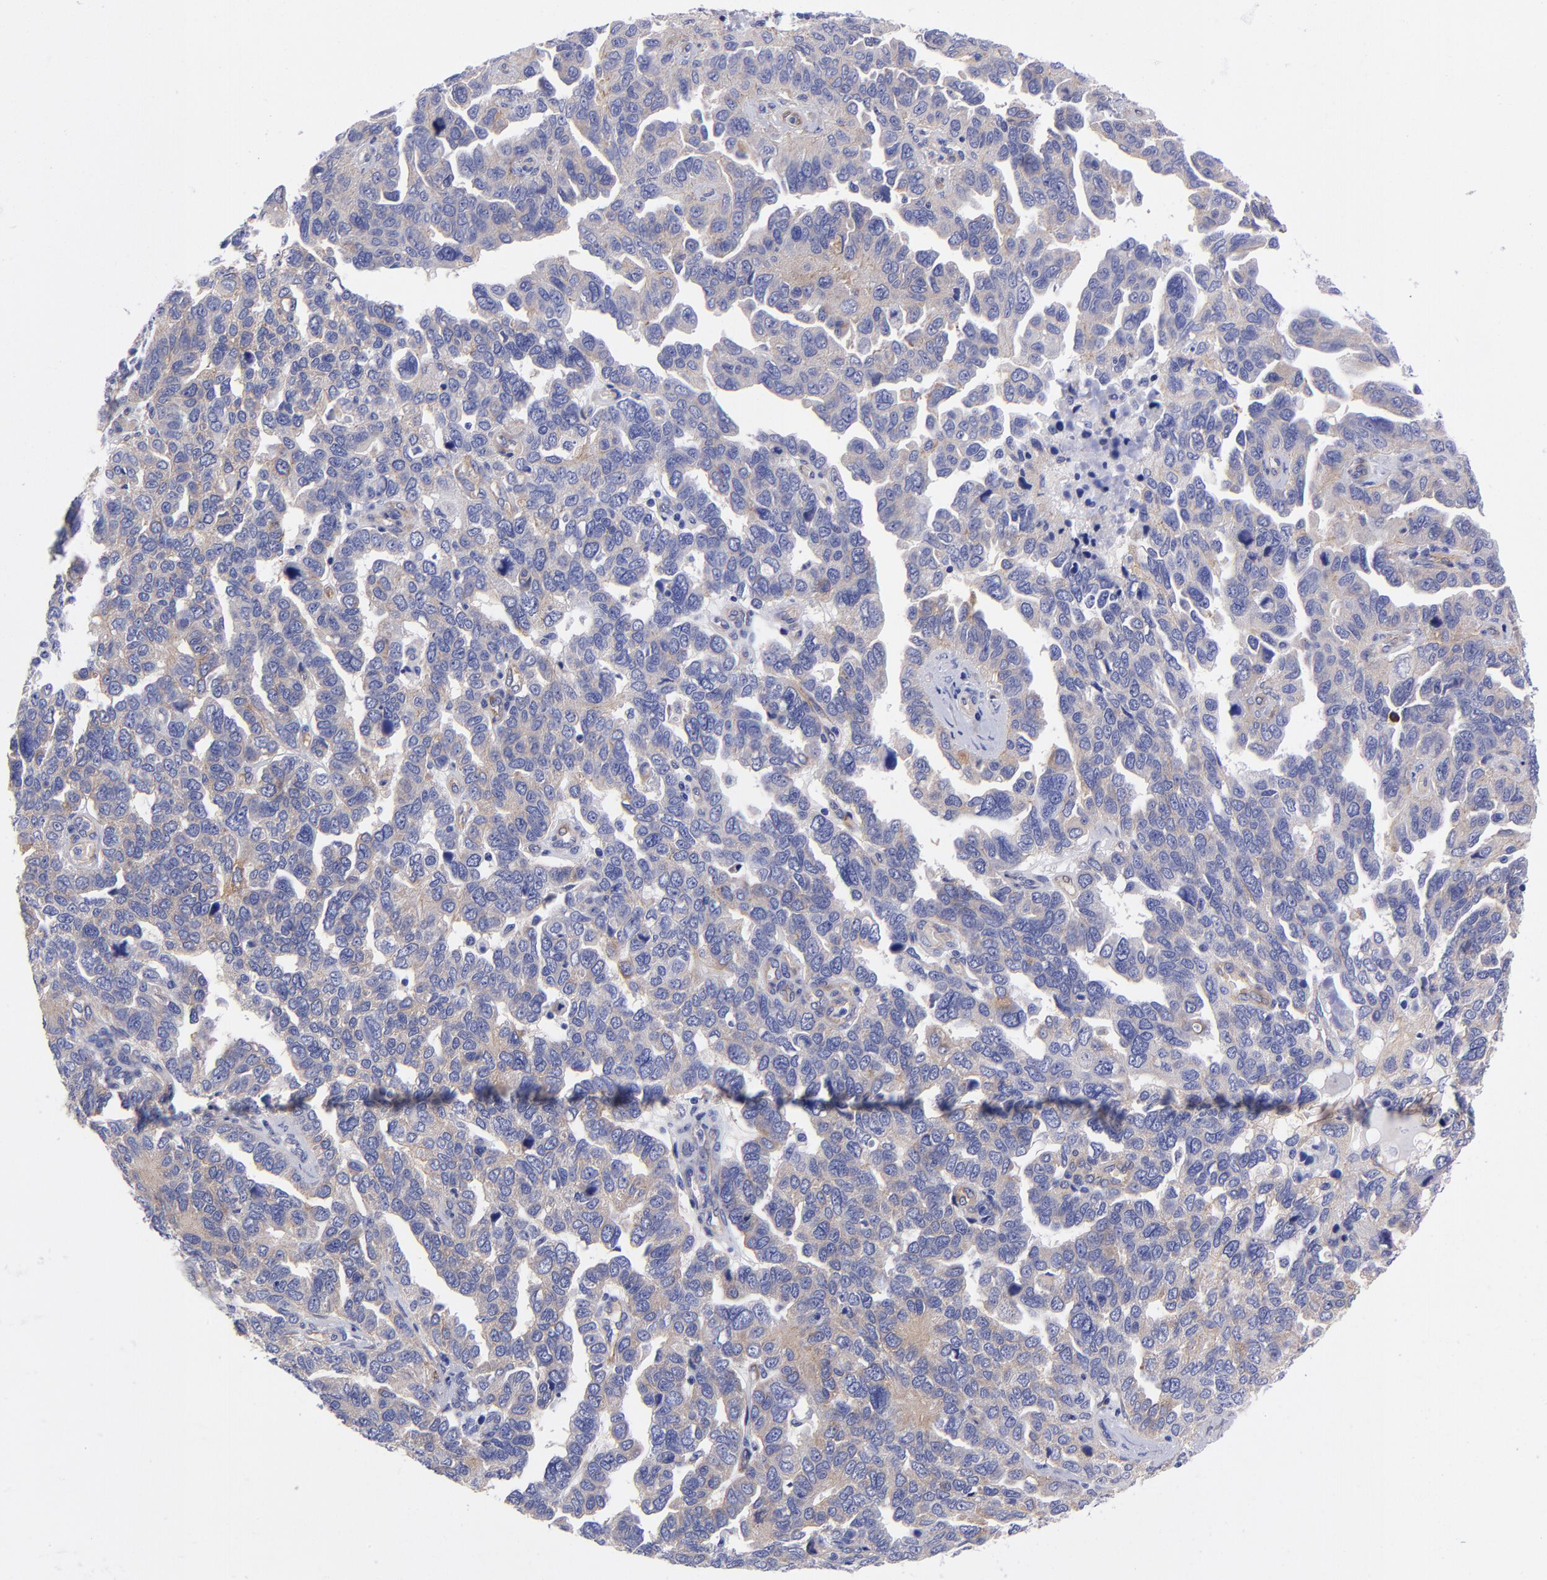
{"staining": {"intensity": "moderate", "quantity": "25%-75%", "location": "cytoplasmic/membranous"}, "tissue": "ovarian cancer", "cell_type": "Tumor cells", "image_type": "cancer", "snomed": [{"axis": "morphology", "description": "Cystadenocarcinoma, serous, NOS"}, {"axis": "topography", "description": "Ovary"}], "caption": "Immunohistochemical staining of human ovarian cancer demonstrates moderate cytoplasmic/membranous protein expression in approximately 25%-75% of tumor cells.", "gene": "PPFIBP1", "patient": {"sex": "female", "age": 64}}